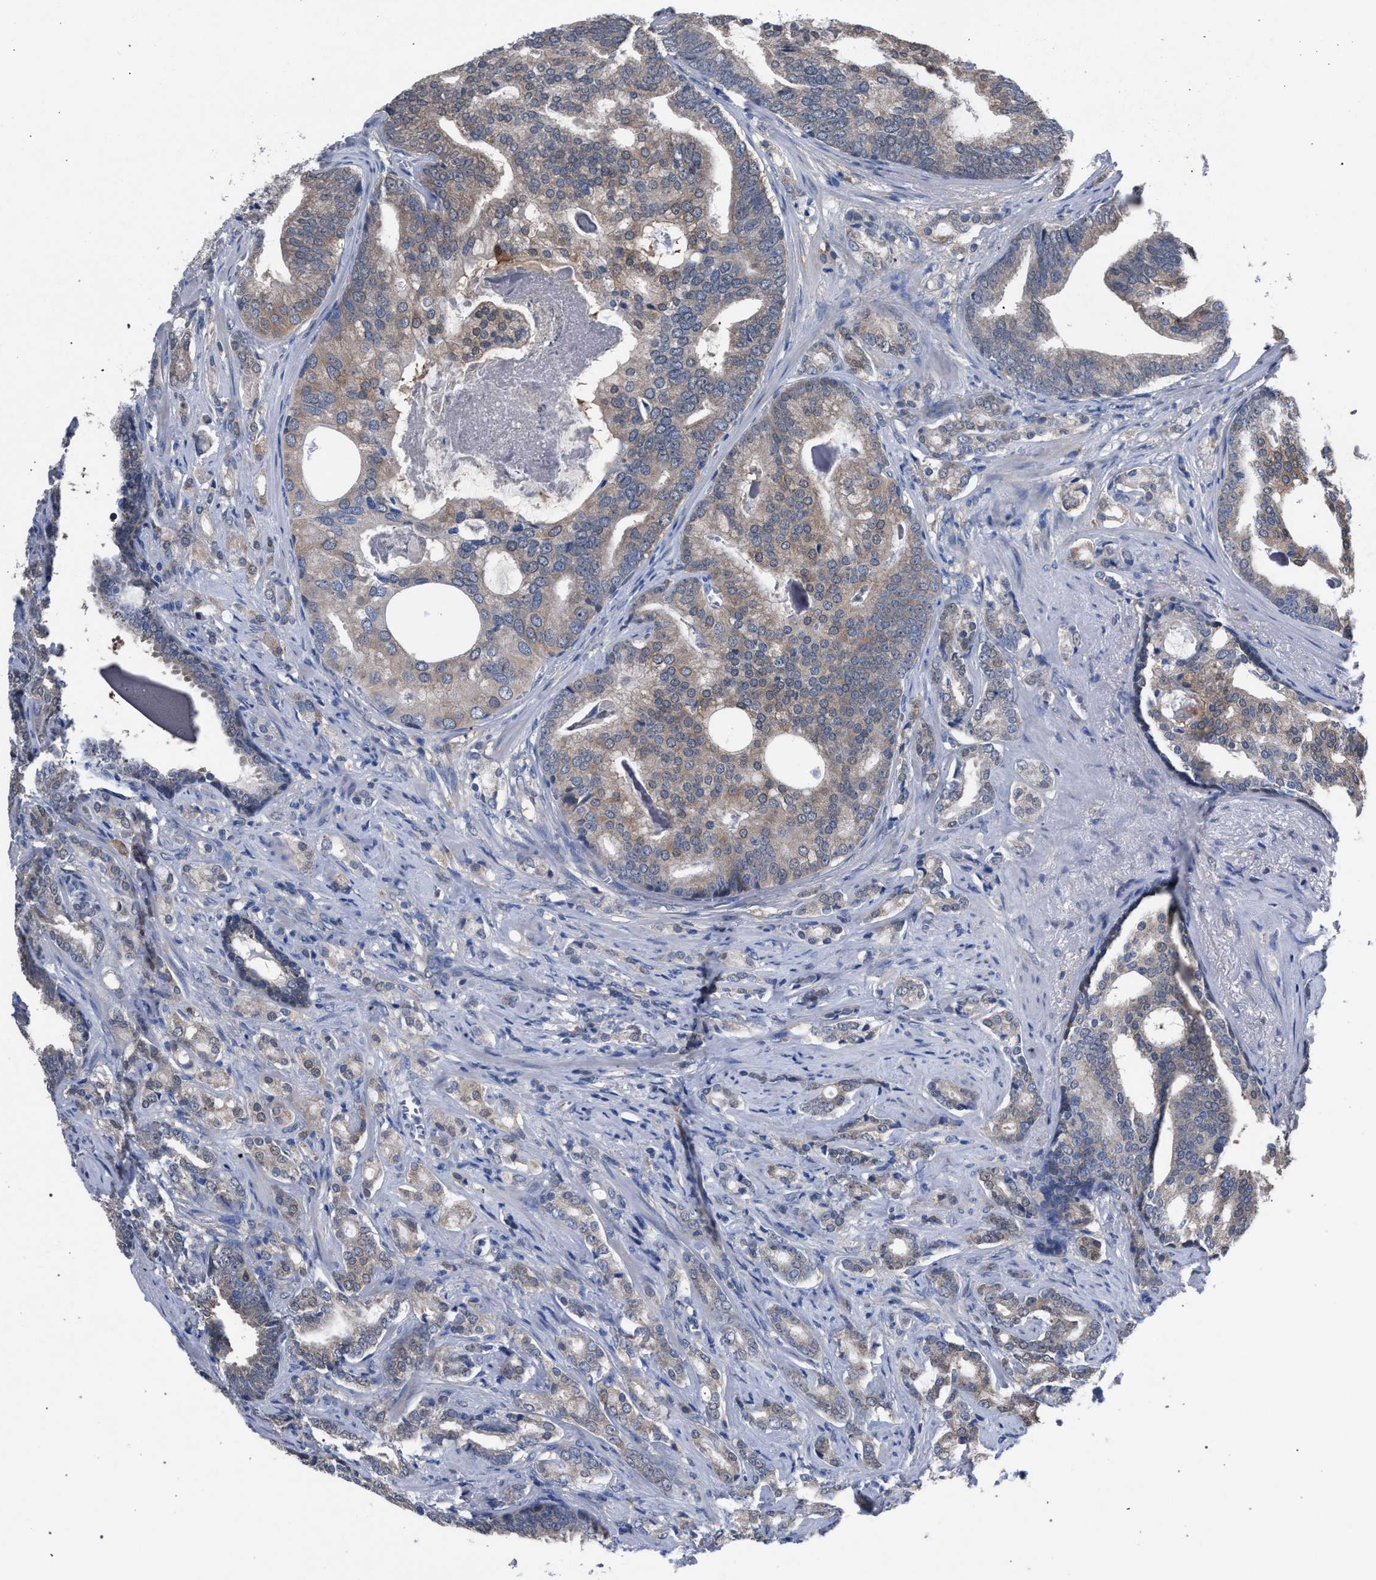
{"staining": {"intensity": "weak", "quantity": "<25%", "location": "cytoplasmic/membranous"}, "tissue": "prostate cancer", "cell_type": "Tumor cells", "image_type": "cancer", "snomed": [{"axis": "morphology", "description": "Adenocarcinoma, Low grade"}, {"axis": "topography", "description": "Prostate"}], "caption": "The photomicrograph displays no staining of tumor cells in prostate cancer (adenocarcinoma (low-grade)).", "gene": "CRYZ", "patient": {"sex": "male", "age": 58}}